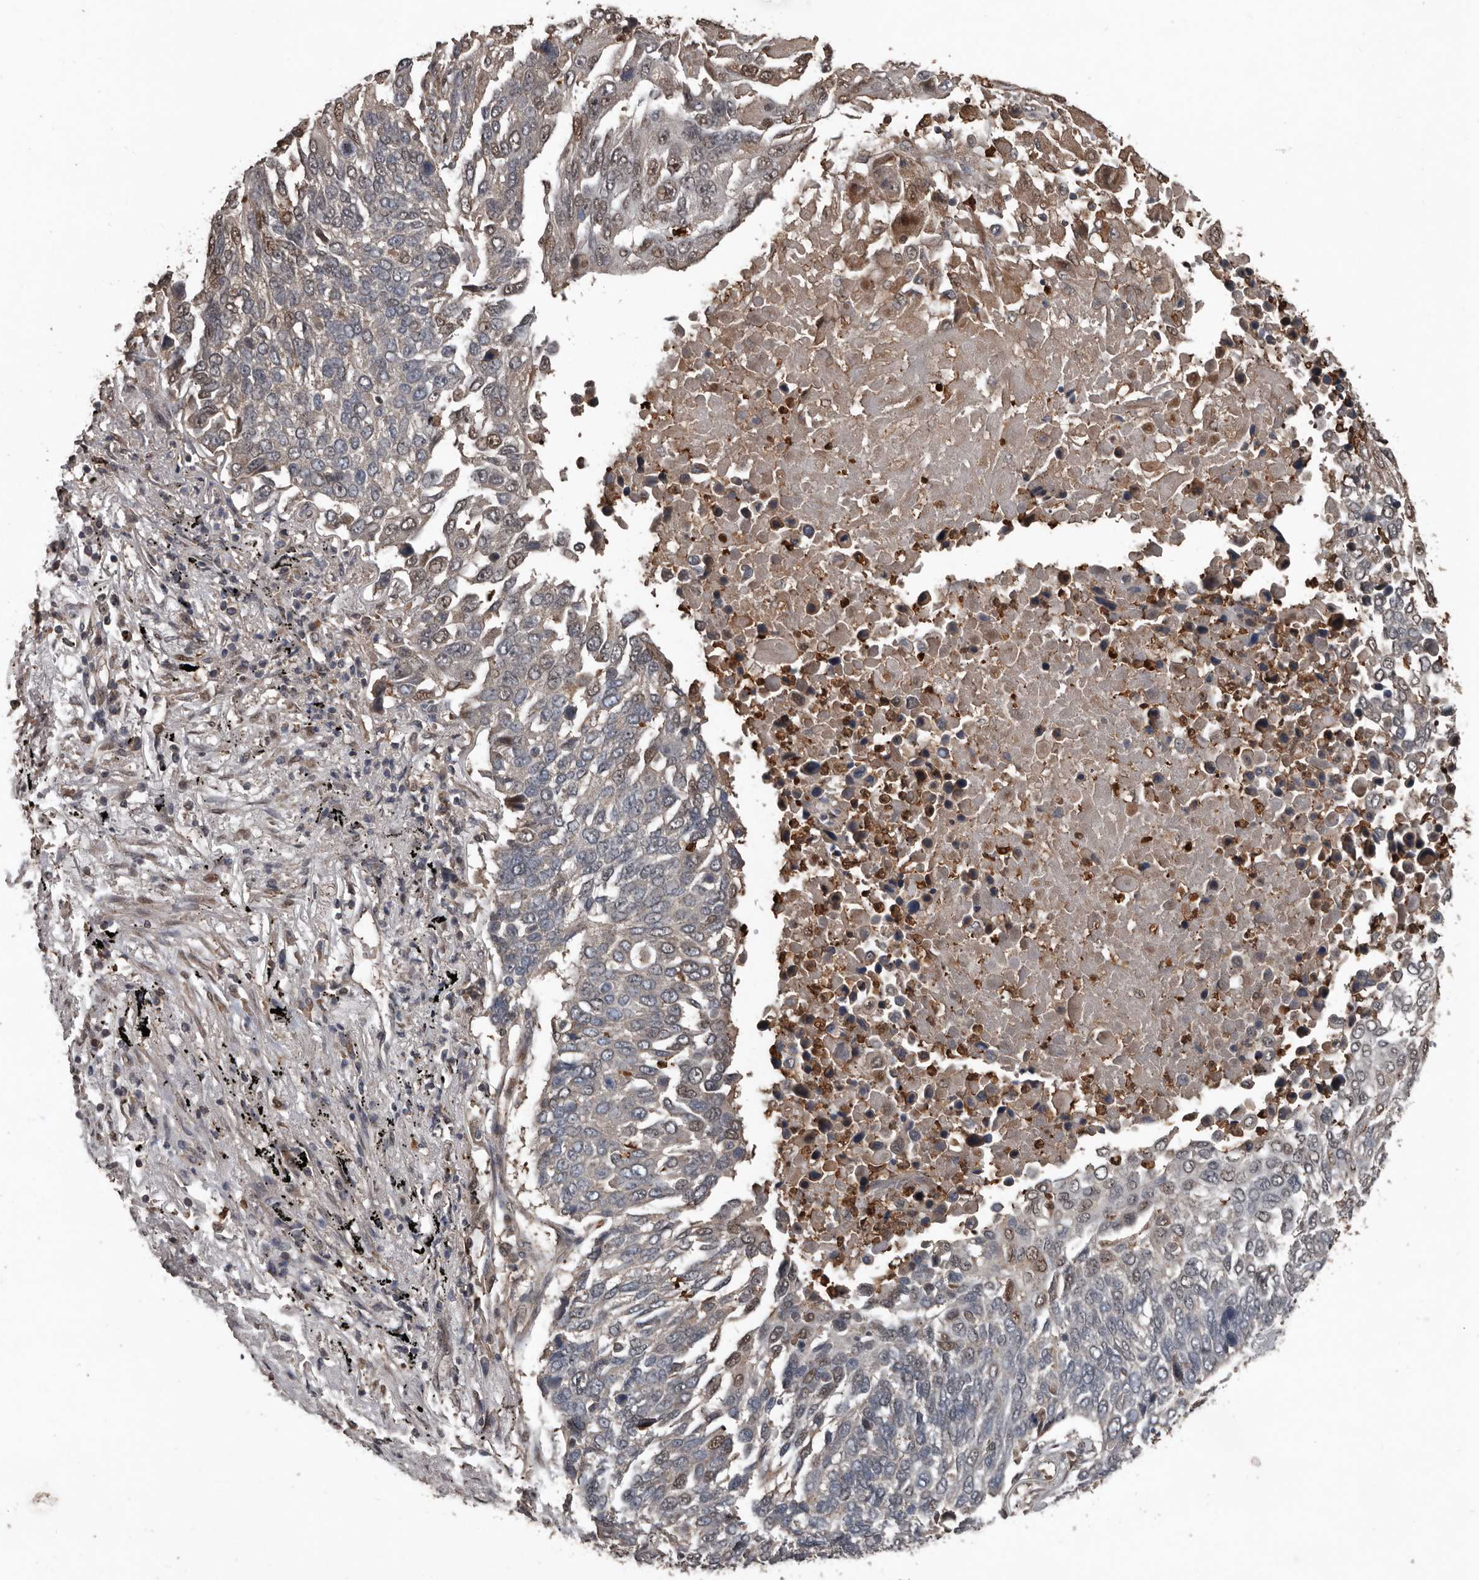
{"staining": {"intensity": "moderate", "quantity": "<25%", "location": "cytoplasmic/membranous,nuclear"}, "tissue": "lung cancer", "cell_type": "Tumor cells", "image_type": "cancer", "snomed": [{"axis": "morphology", "description": "Squamous cell carcinoma, NOS"}, {"axis": "topography", "description": "Lung"}], "caption": "A photomicrograph of human lung cancer stained for a protein shows moderate cytoplasmic/membranous and nuclear brown staining in tumor cells. The staining is performed using DAB (3,3'-diaminobenzidine) brown chromogen to label protein expression. The nuclei are counter-stained blue using hematoxylin.", "gene": "FSBP", "patient": {"sex": "male", "age": 66}}